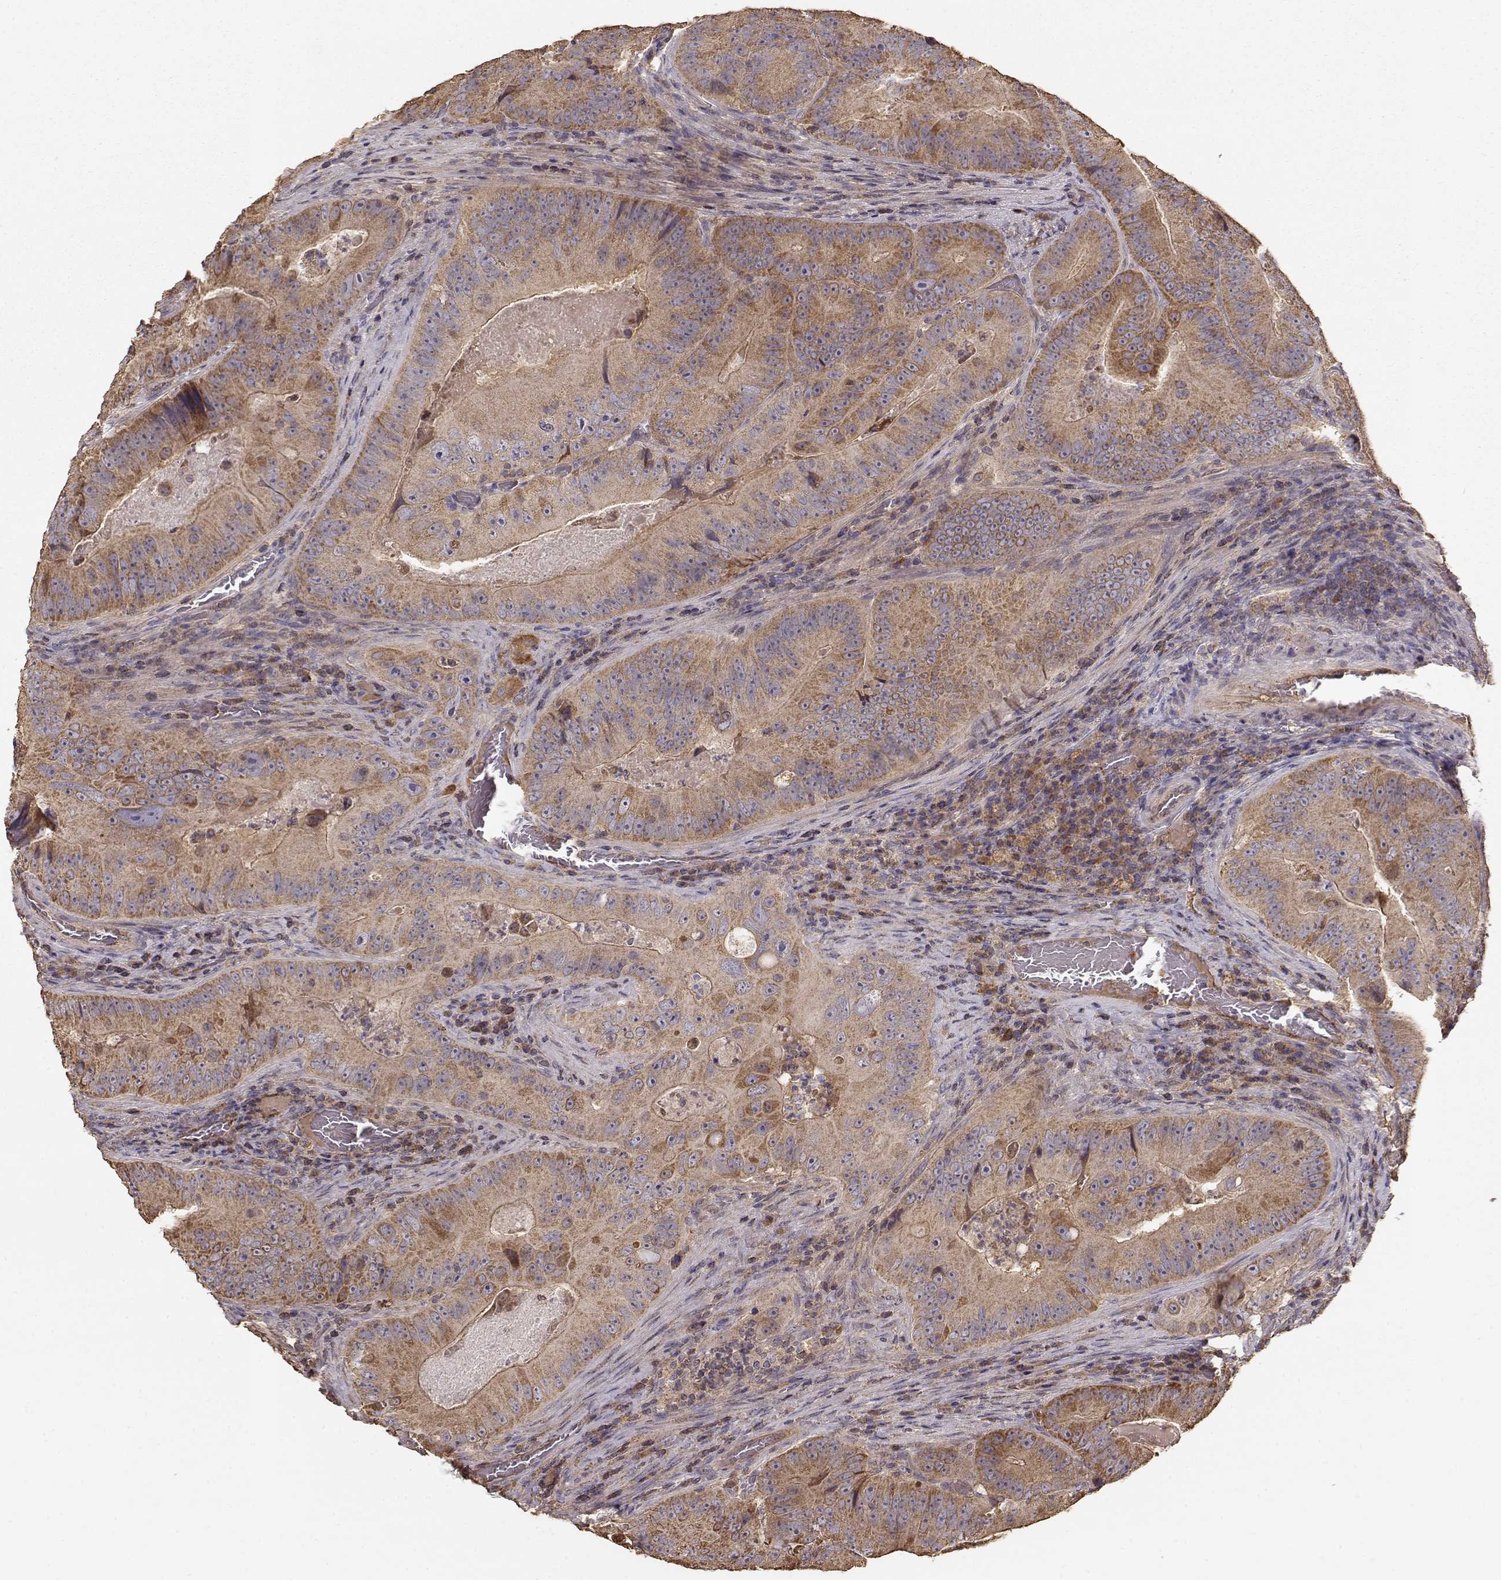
{"staining": {"intensity": "moderate", "quantity": ">75%", "location": "cytoplasmic/membranous"}, "tissue": "colorectal cancer", "cell_type": "Tumor cells", "image_type": "cancer", "snomed": [{"axis": "morphology", "description": "Adenocarcinoma, NOS"}, {"axis": "topography", "description": "Colon"}], "caption": "Tumor cells display medium levels of moderate cytoplasmic/membranous positivity in about >75% of cells in colorectal cancer (adenocarcinoma).", "gene": "TARS3", "patient": {"sex": "female", "age": 86}}